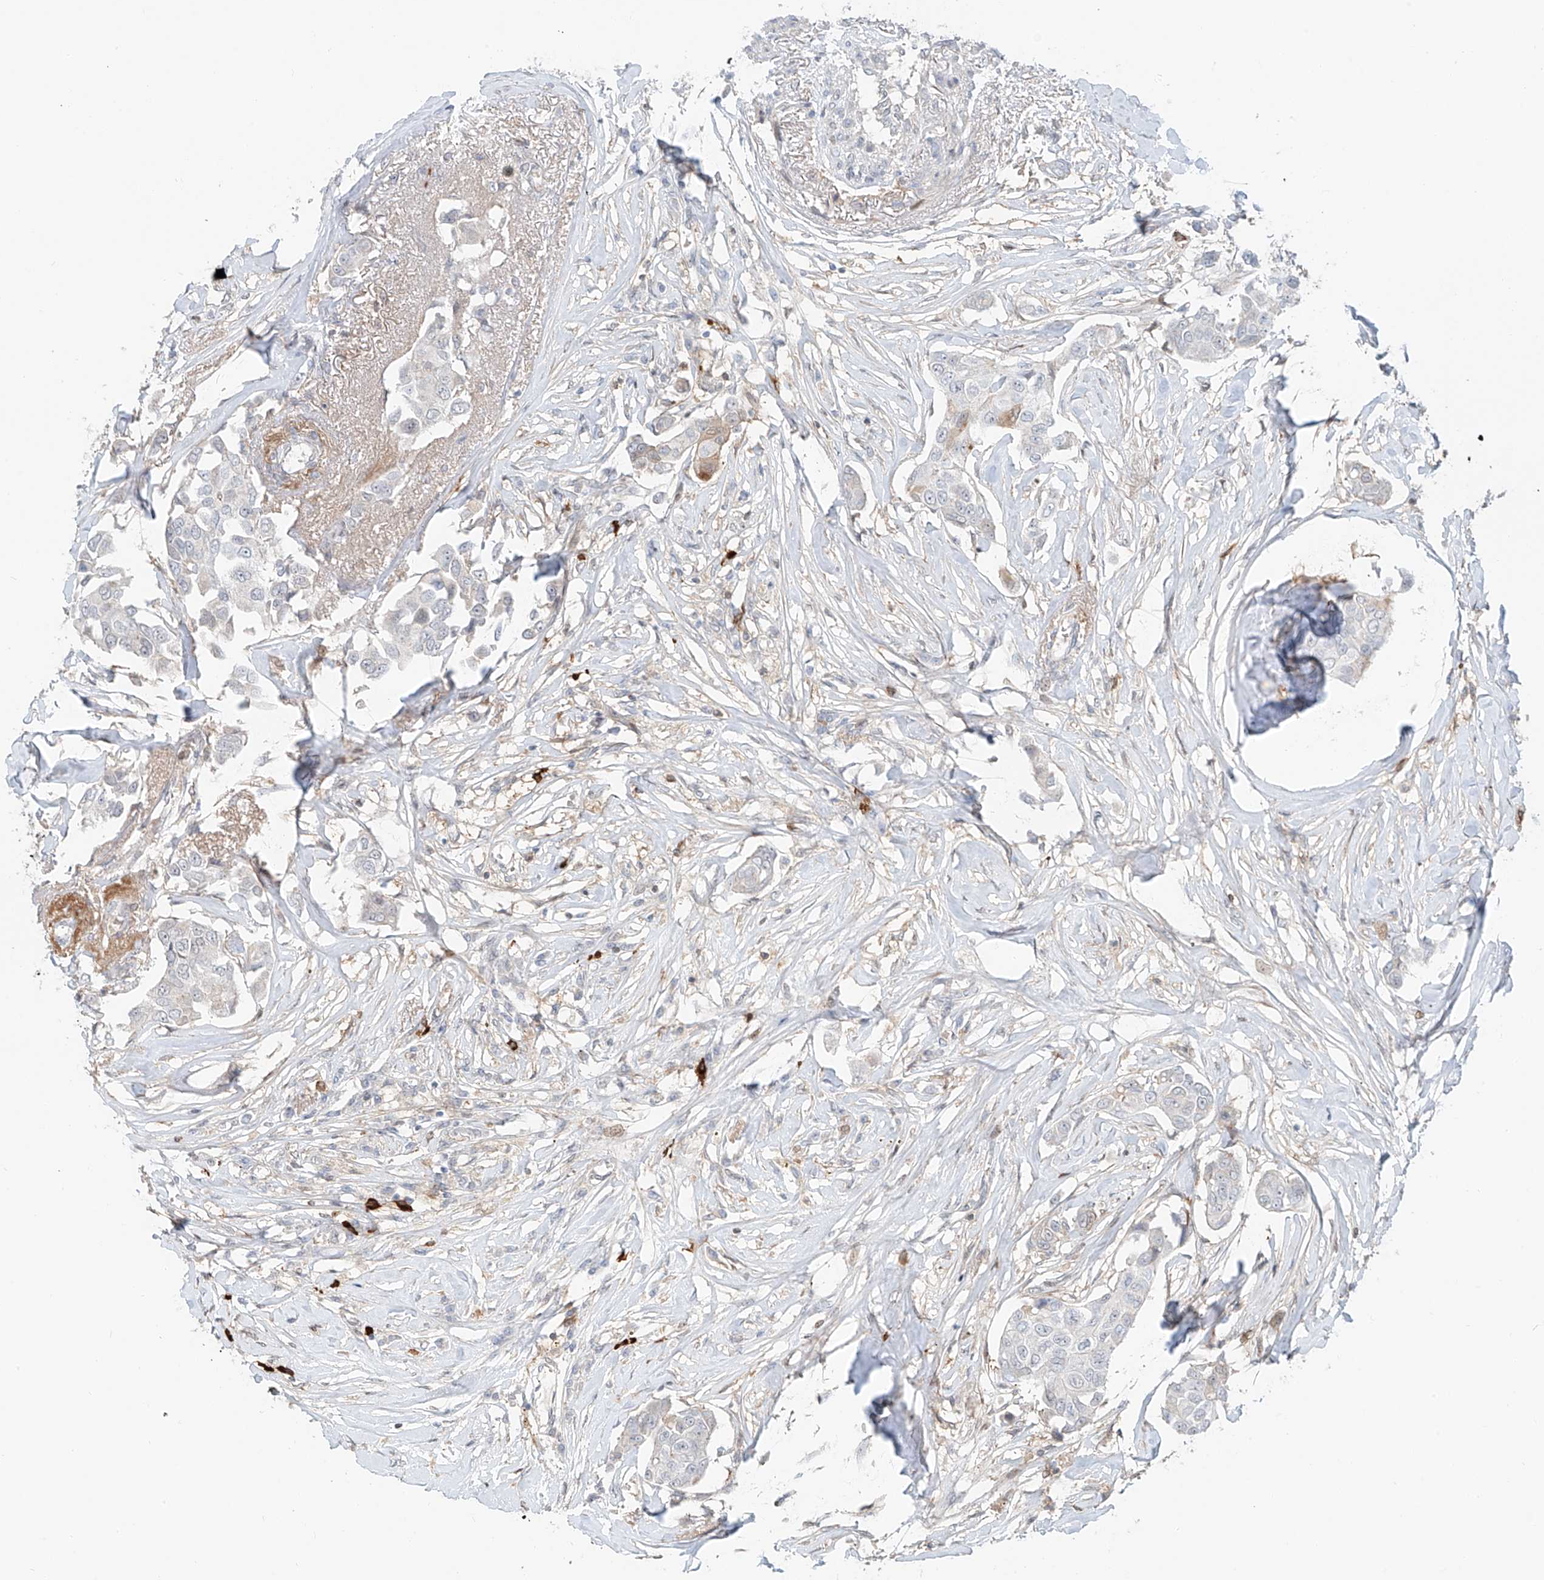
{"staining": {"intensity": "negative", "quantity": "none", "location": "none"}, "tissue": "breast cancer", "cell_type": "Tumor cells", "image_type": "cancer", "snomed": [{"axis": "morphology", "description": "Duct carcinoma"}, {"axis": "topography", "description": "Breast"}], "caption": "Infiltrating ductal carcinoma (breast) was stained to show a protein in brown. There is no significant expression in tumor cells.", "gene": "CEP162", "patient": {"sex": "female", "age": 80}}